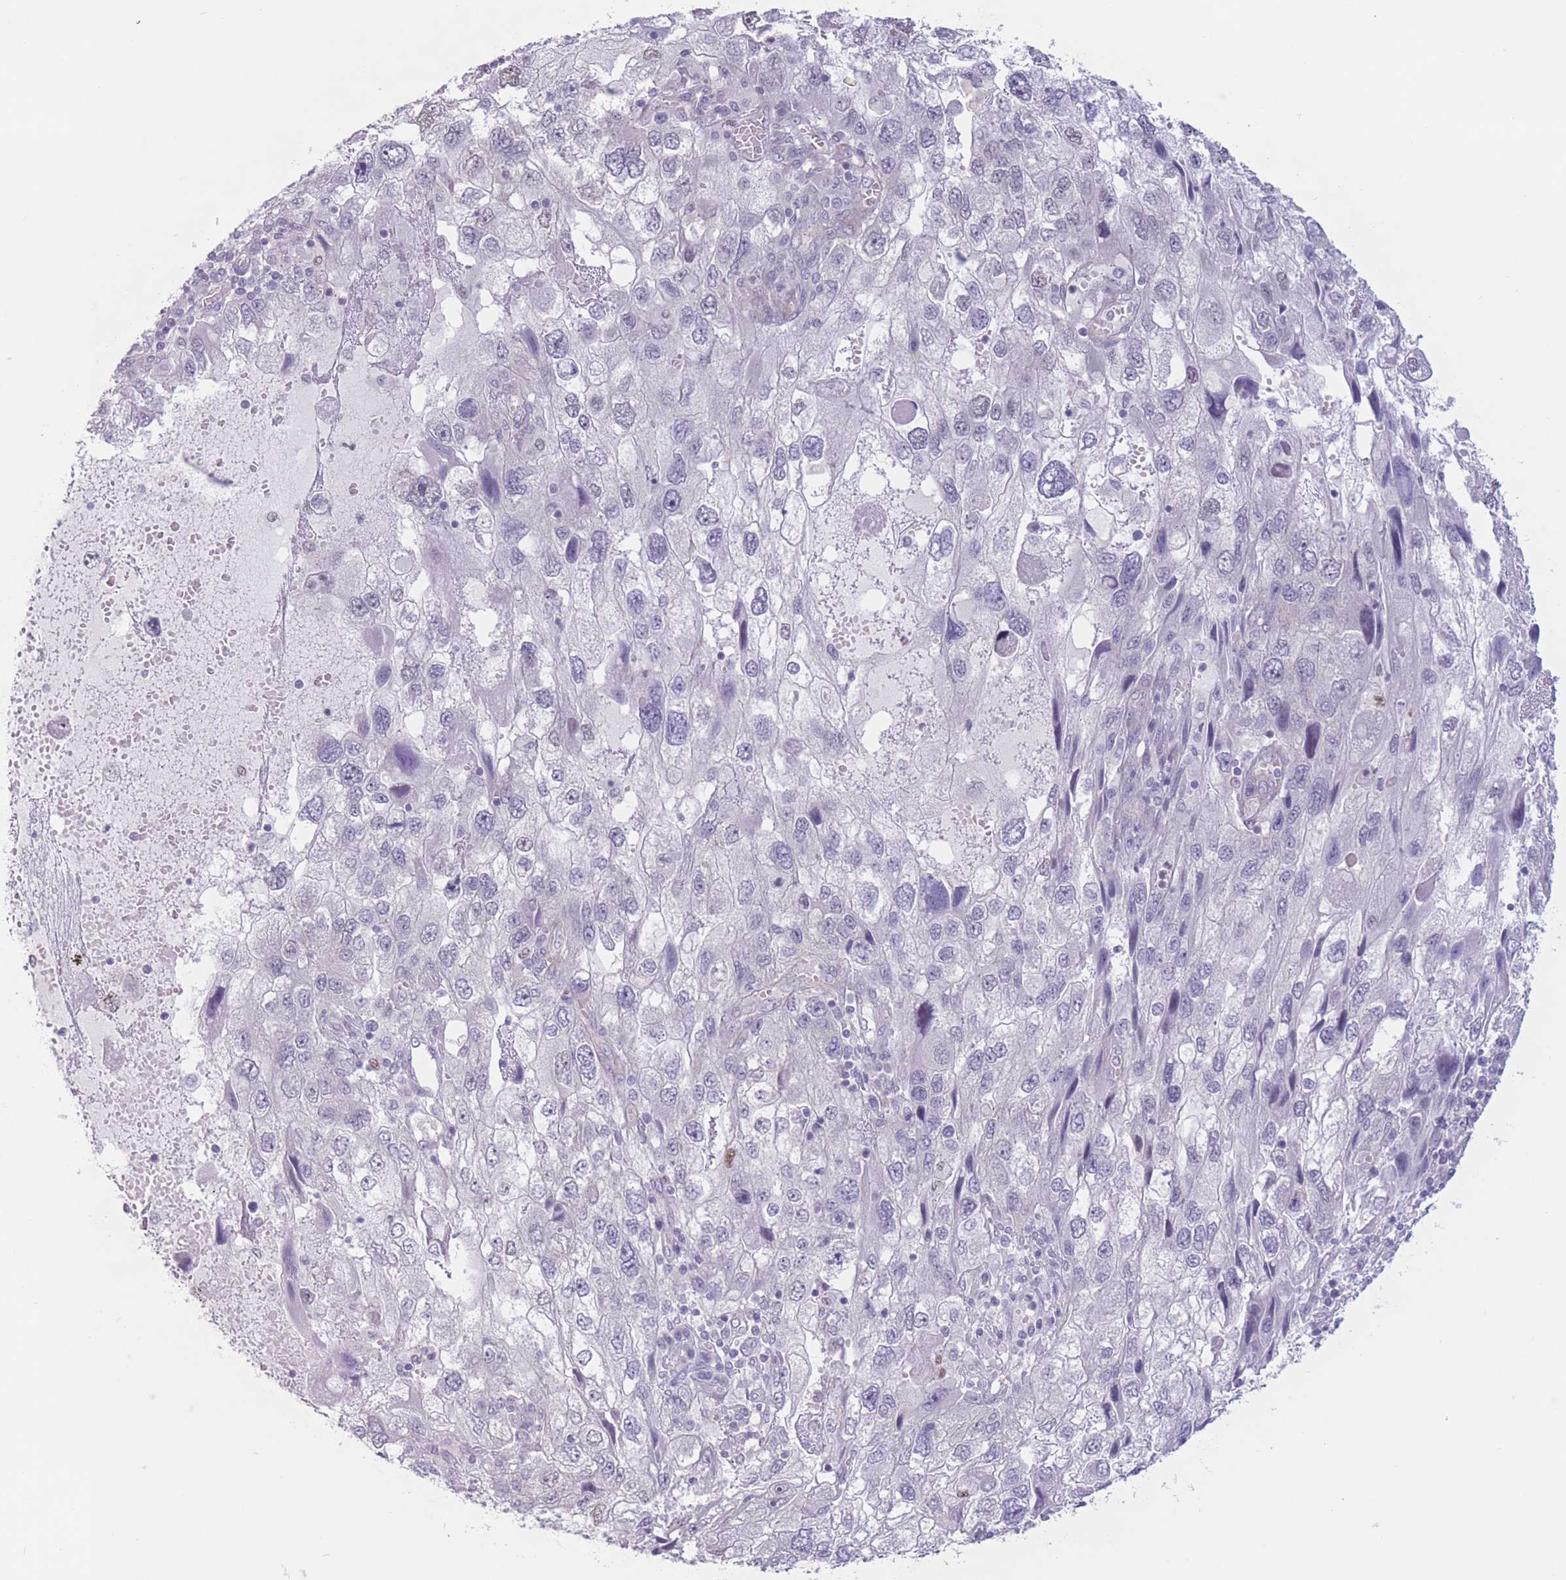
{"staining": {"intensity": "negative", "quantity": "none", "location": "none"}, "tissue": "endometrial cancer", "cell_type": "Tumor cells", "image_type": "cancer", "snomed": [{"axis": "morphology", "description": "Adenocarcinoma, NOS"}, {"axis": "topography", "description": "Endometrium"}], "caption": "Histopathology image shows no significant protein staining in tumor cells of adenocarcinoma (endometrial).", "gene": "ZNF439", "patient": {"sex": "female", "age": 49}}